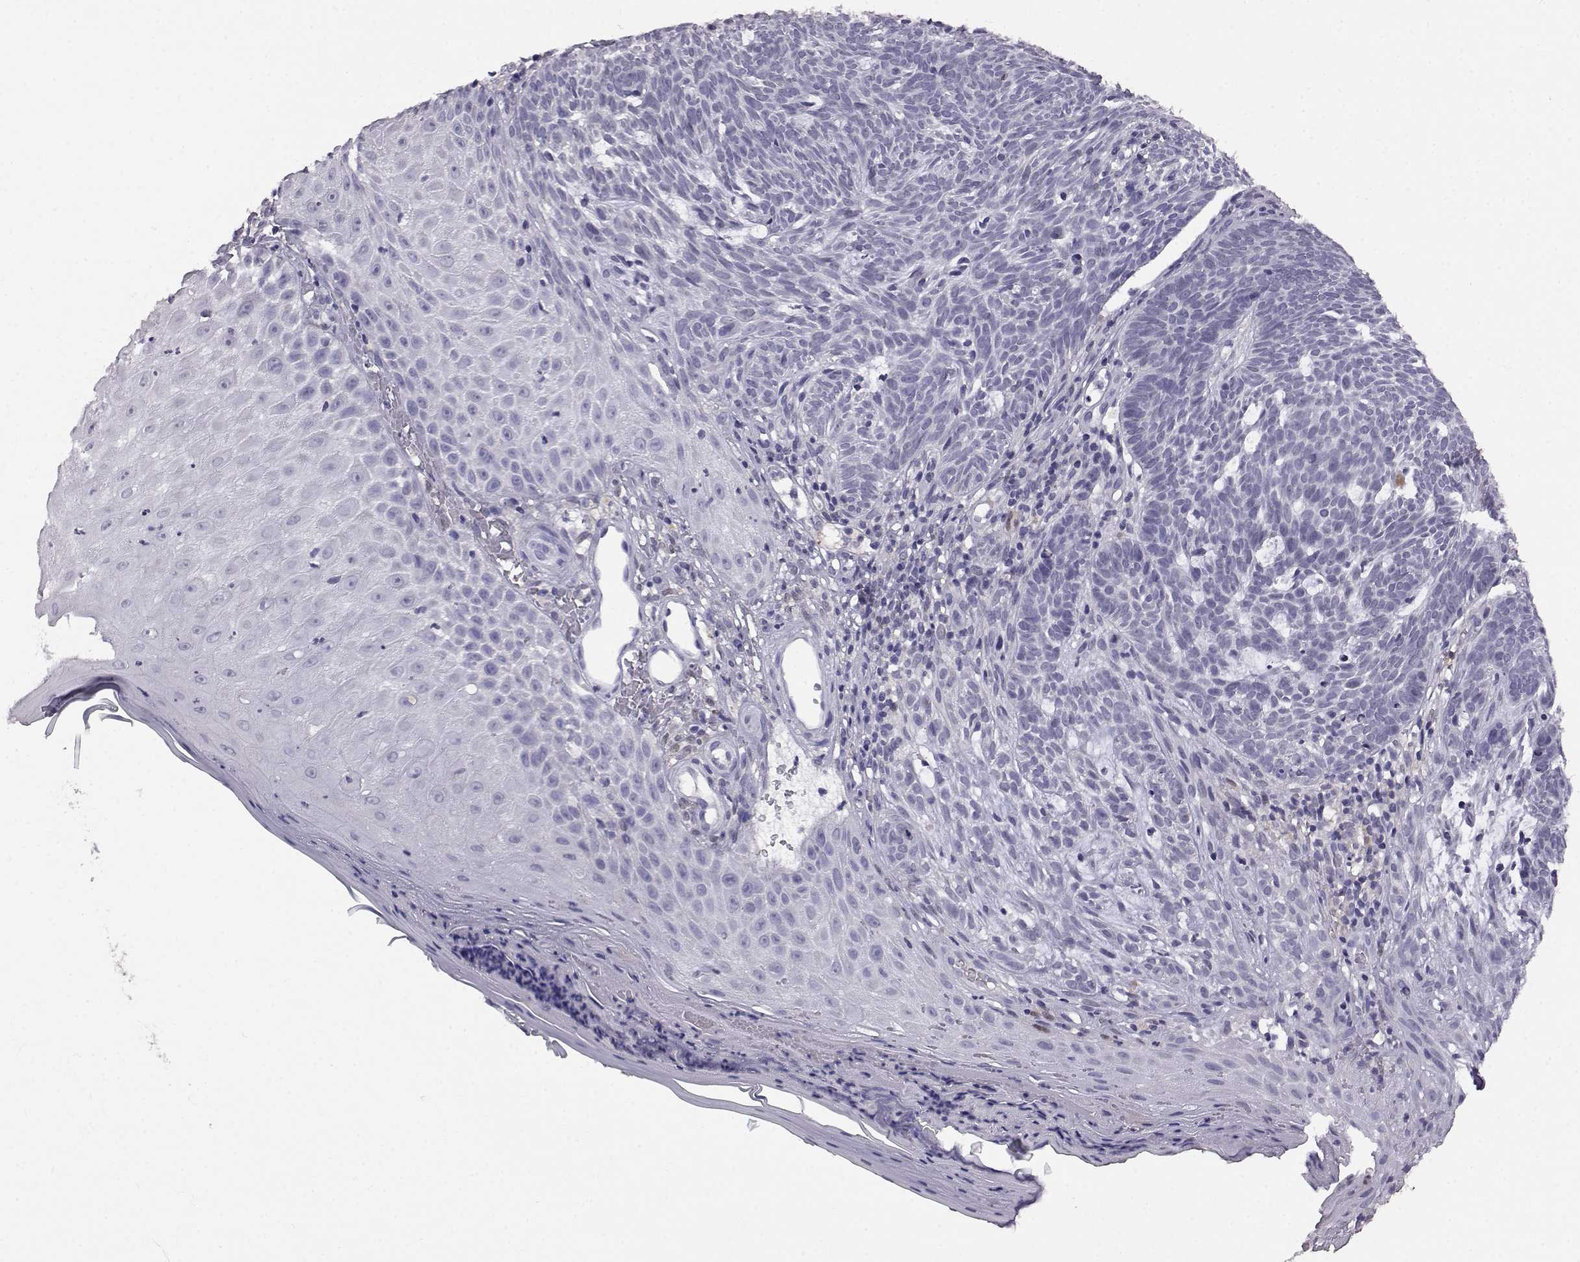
{"staining": {"intensity": "negative", "quantity": "none", "location": "none"}, "tissue": "skin cancer", "cell_type": "Tumor cells", "image_type": "cancer", "snomed": [{"axis": "morphology", "description": "Basal cell carcinoma"}, {"axis": "topography", "description": "Skin"}], "caption": "Immunohistochemical staining of human skin basal cell carcinoma demonstrates no significant positivity in tumor cells.", "gene": "AKR1B1", "patient": {"sex": "male", "age": 59}}